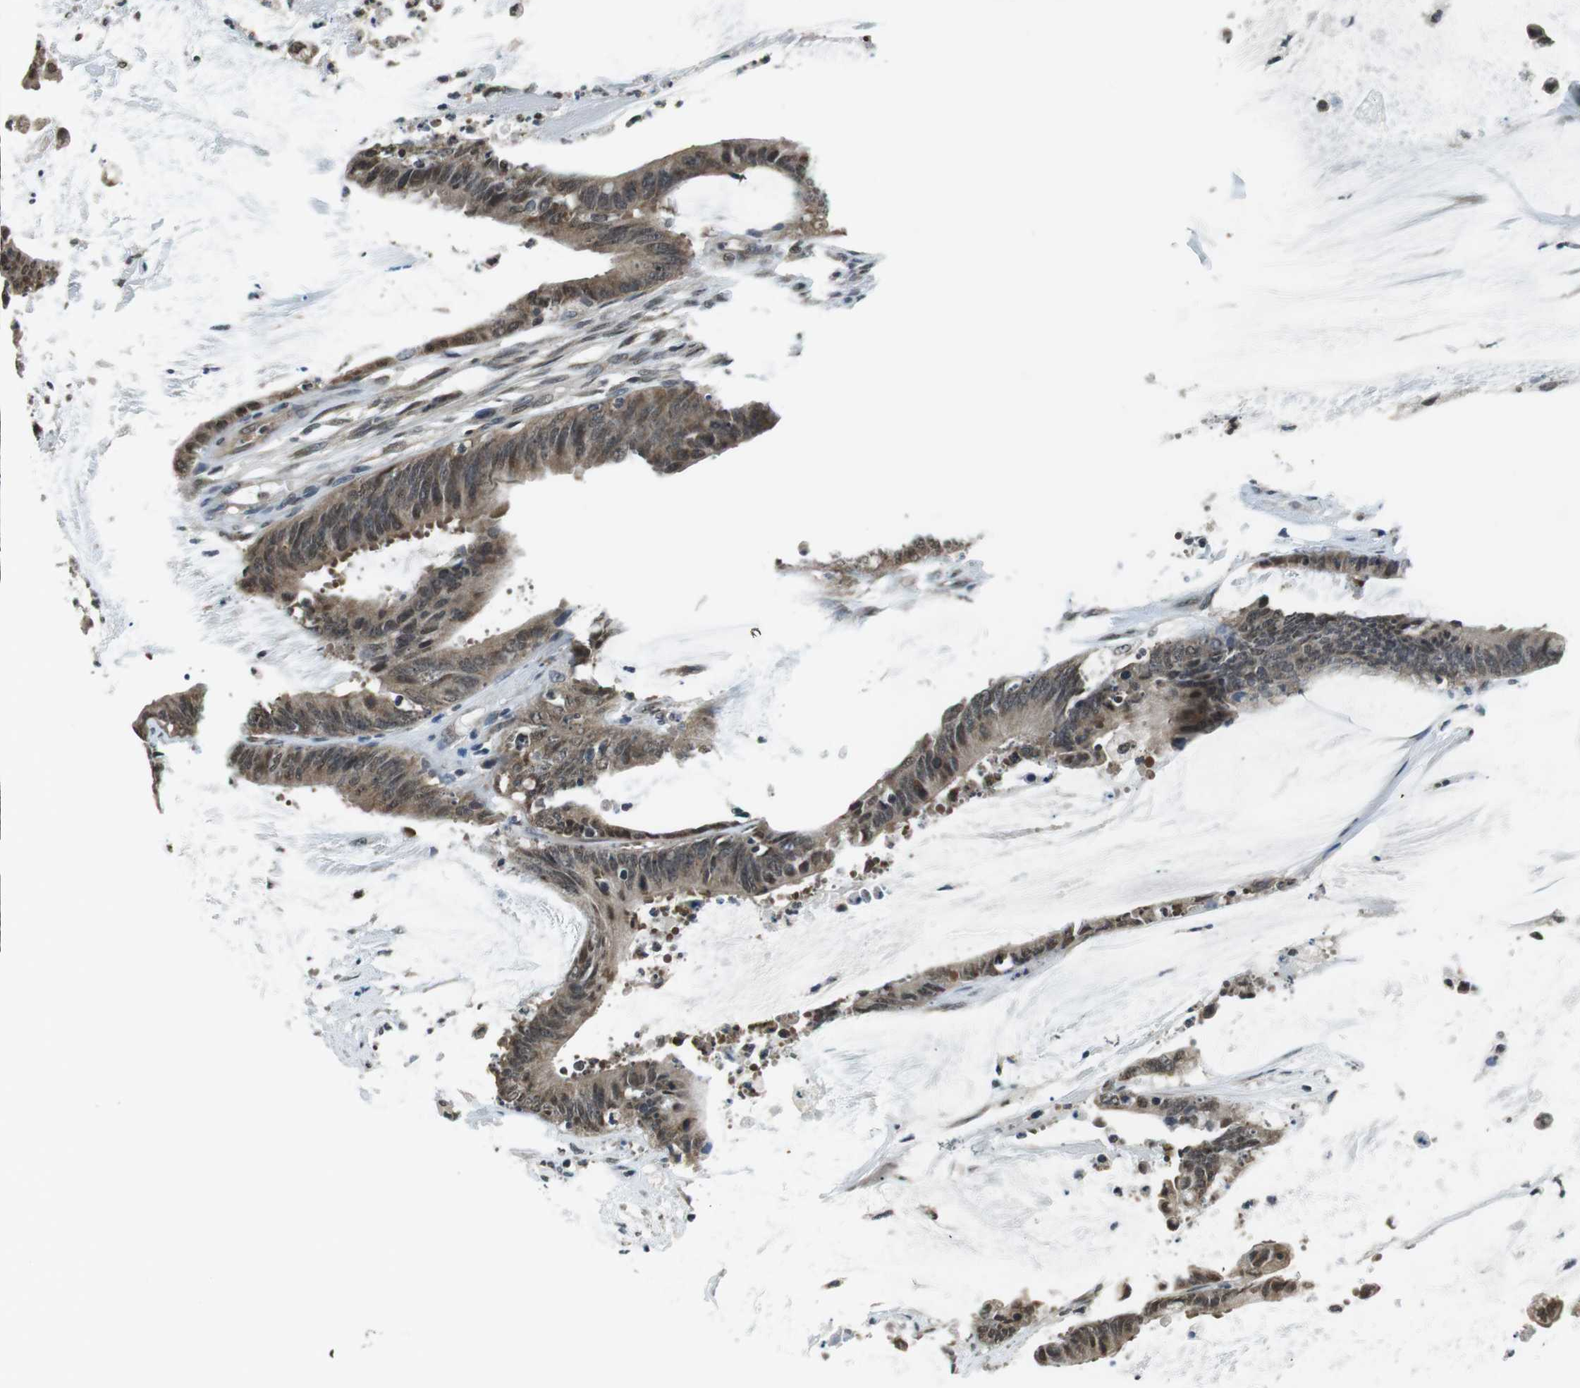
{"staining": {"intensity": "moderate", "quantity": "25%-75%", "location": "cytoplasmic/membranous"}, "tissue": "colorectal cancer", "cell_type": "Tumor cells", "image_type": "cancer", "snomed": [{"axis": "morphology", "description": "Adenocarcinoma, NOS"}, {"axis": "topography", "description": "Rectum"}], "caption": "Human colorectal adenocarcinoma stained with a protein marker demonstrates moderate staining in tumor cells.", "gene": "NEK4", "patient": {"sex": "female", "age": 66}}